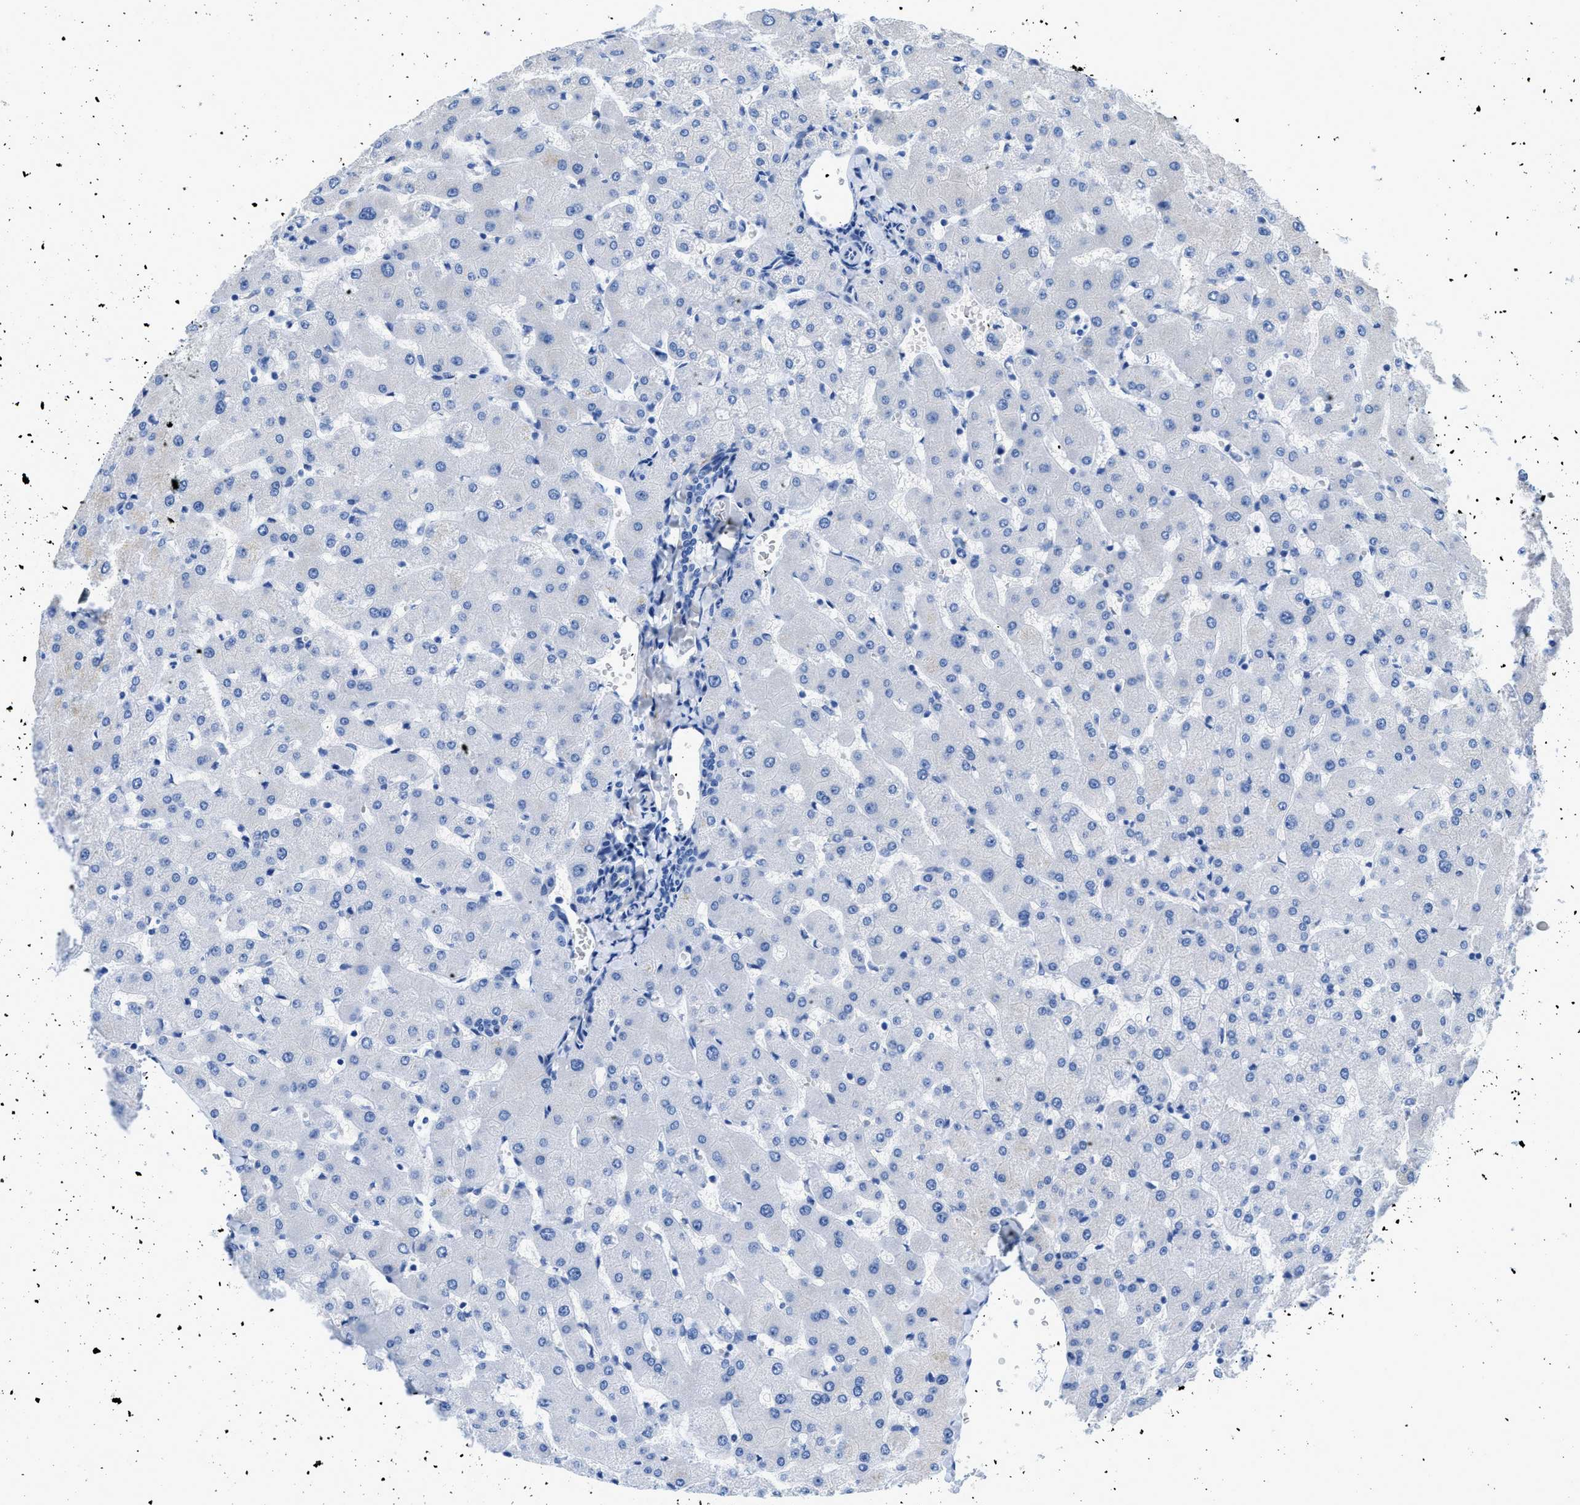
{"staining": {"intensity": "negative", "quantity": "none", "location": "none"}, "tissue": "liver", "cell_type": "Cholangiocytes", "image_type": "normal", "snomed": [{"axis": "morphology", "description": "Normal tissue, NOS"}, {"axis": "topography", "description": "Liver"}], "caption": "This micrograph is of benign liver stained with immunohistochemistry (IHC) to label a protein in brown with the nuclei are counter-stained blue. There is no positivity in cholangiocytes. (DAB (3,3'-diaminobenzidine) immunohistochemistry (IHC) with hematoxylin counter stain).", "gene": "COL3A1", "patient": {"sex": "female", "age": 63}}